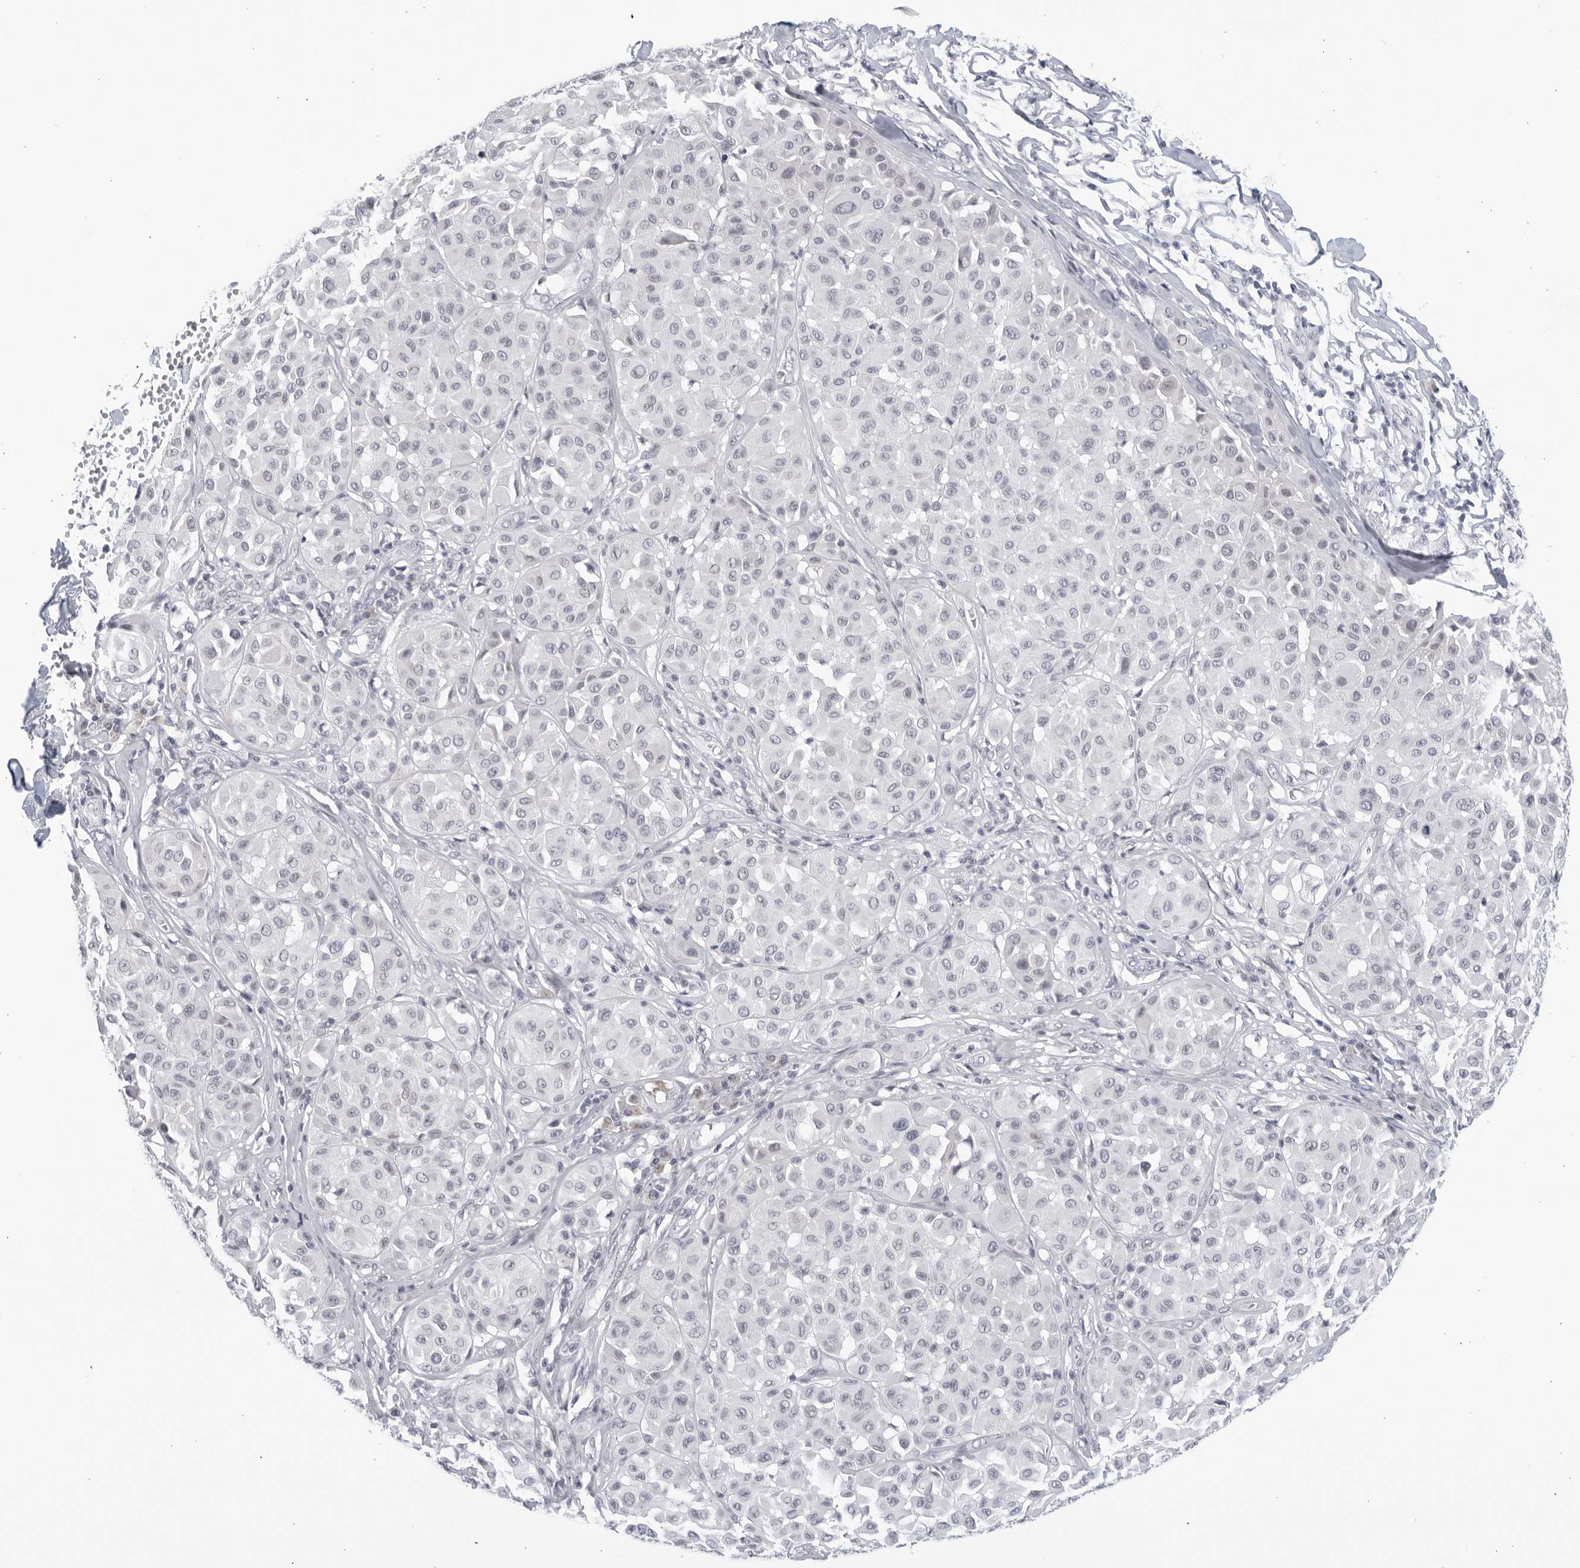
{"staining": {"intensity": "negative", "quantity": "none", "location": "none"}, "tissue": "melanoma", "cell_type": "Tumor cells", "image_type": "cancer", "snomed": [{"axis": "morphology", "description": "Malignant melanoma, Metastatic site"}, {"axis": "topography", "description": "Soft tissue"}], "caption": "This image is of malignant melanoma (metastatic site) stained with IHC to label a protein in brown with the nuclei are counter-stained blue. There is no staining in tumor cells. The staining is performed using DAB (3,3'-diaminobenzidine) brown chromogen with nuclei counter-stained in using hematoxylin.", "gene": "WDTC1", "patient": {"sex": "male", "age": 41}}